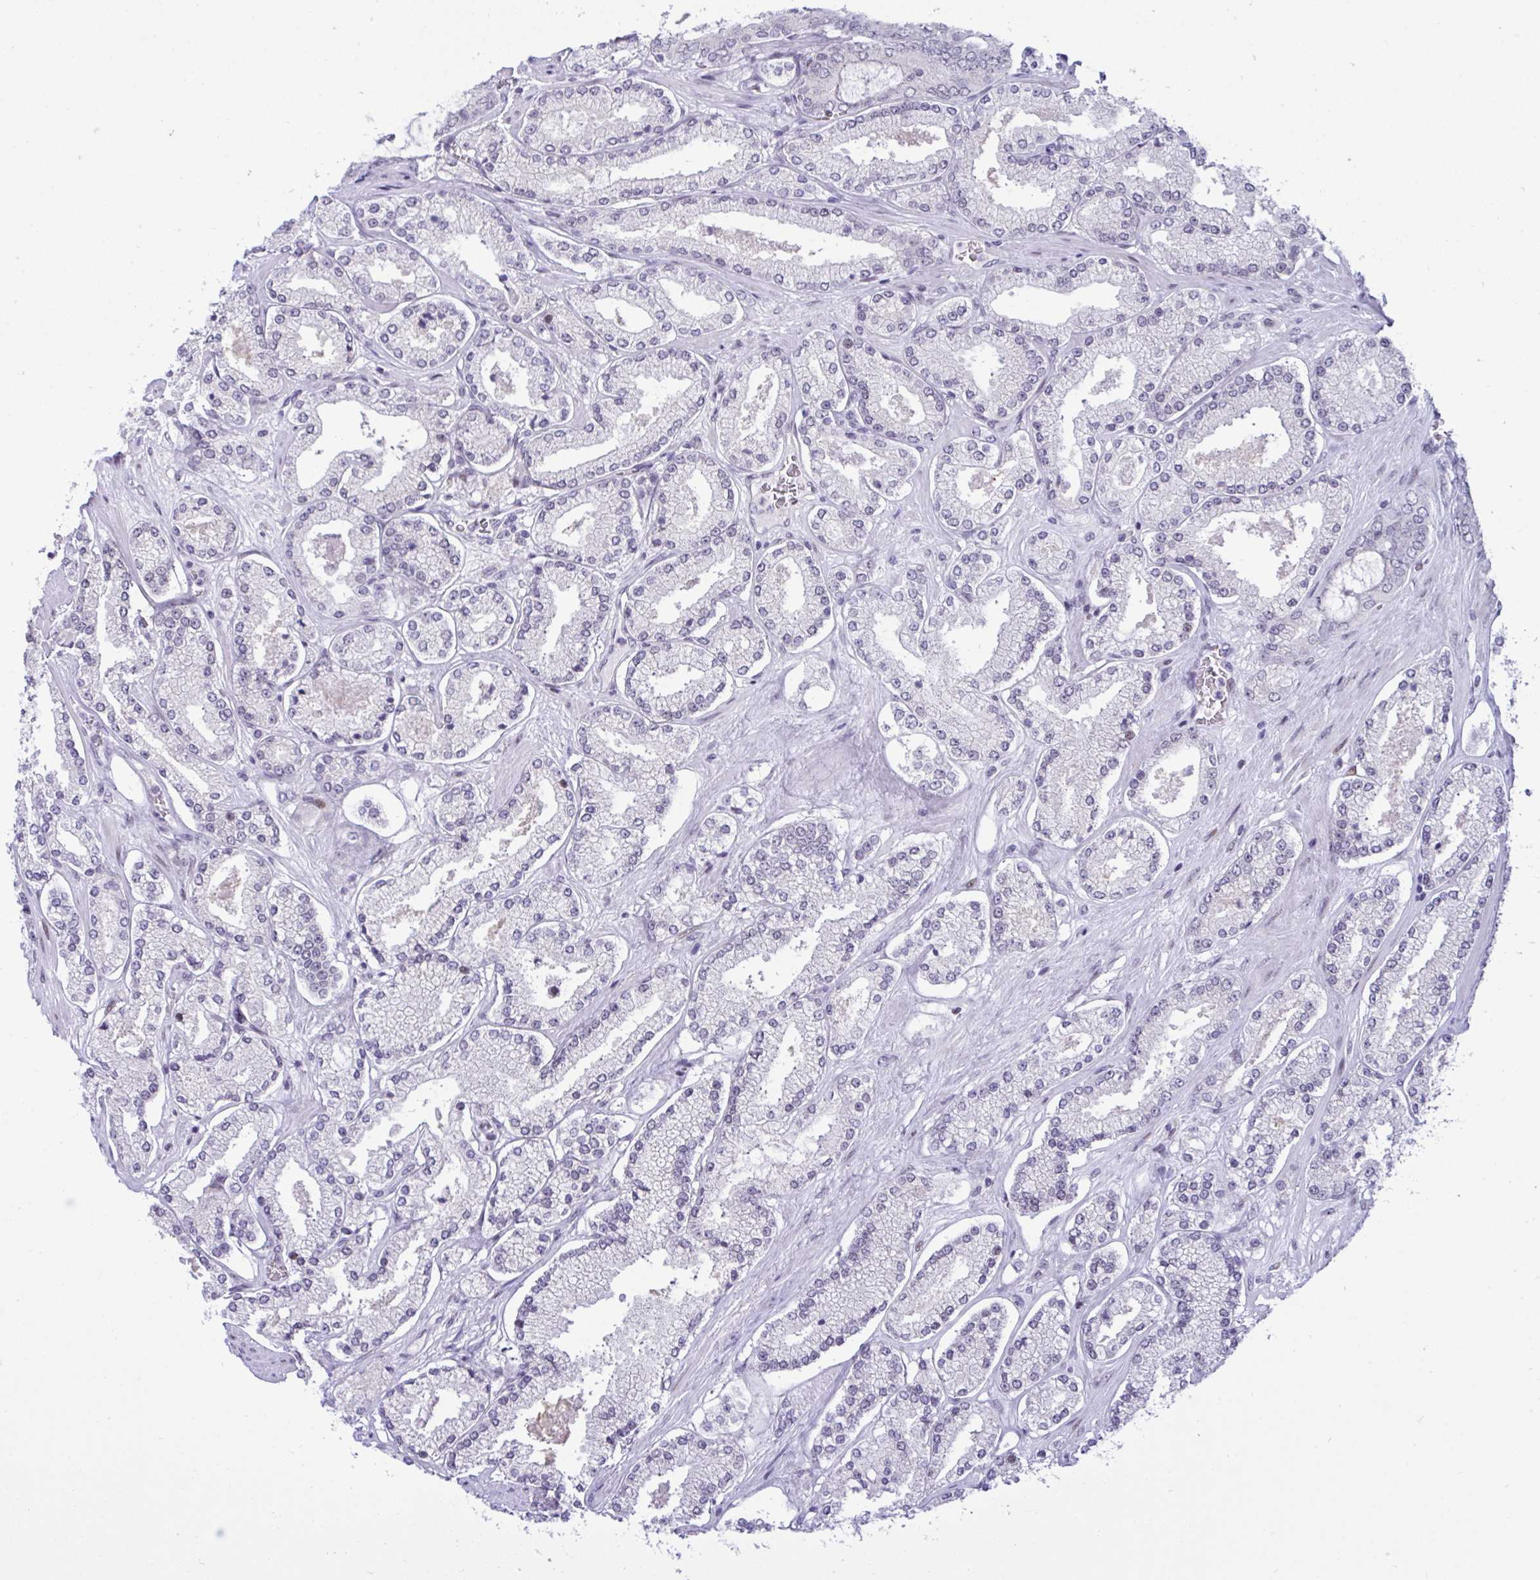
{"staining": {"intensity": "negative", "quantity": "none", "location": "none"}, "tissue": "prostate cancer", "cell_type": "Tumor cells", "image_type": "cancer", "snomed": [{"axis": "morphology", "description": "Adenocarcinoma, High grade"}, {"axis": "topography", "description": "Prostate"}], "caption": "Immunohistochemistry (IHC) micrograph of prostate cancer stained for a protein (brown), which reveals no positivity in tumor cells.", "gene": "ZFHX3", "patient": {"sex": "male", "age": 63}}